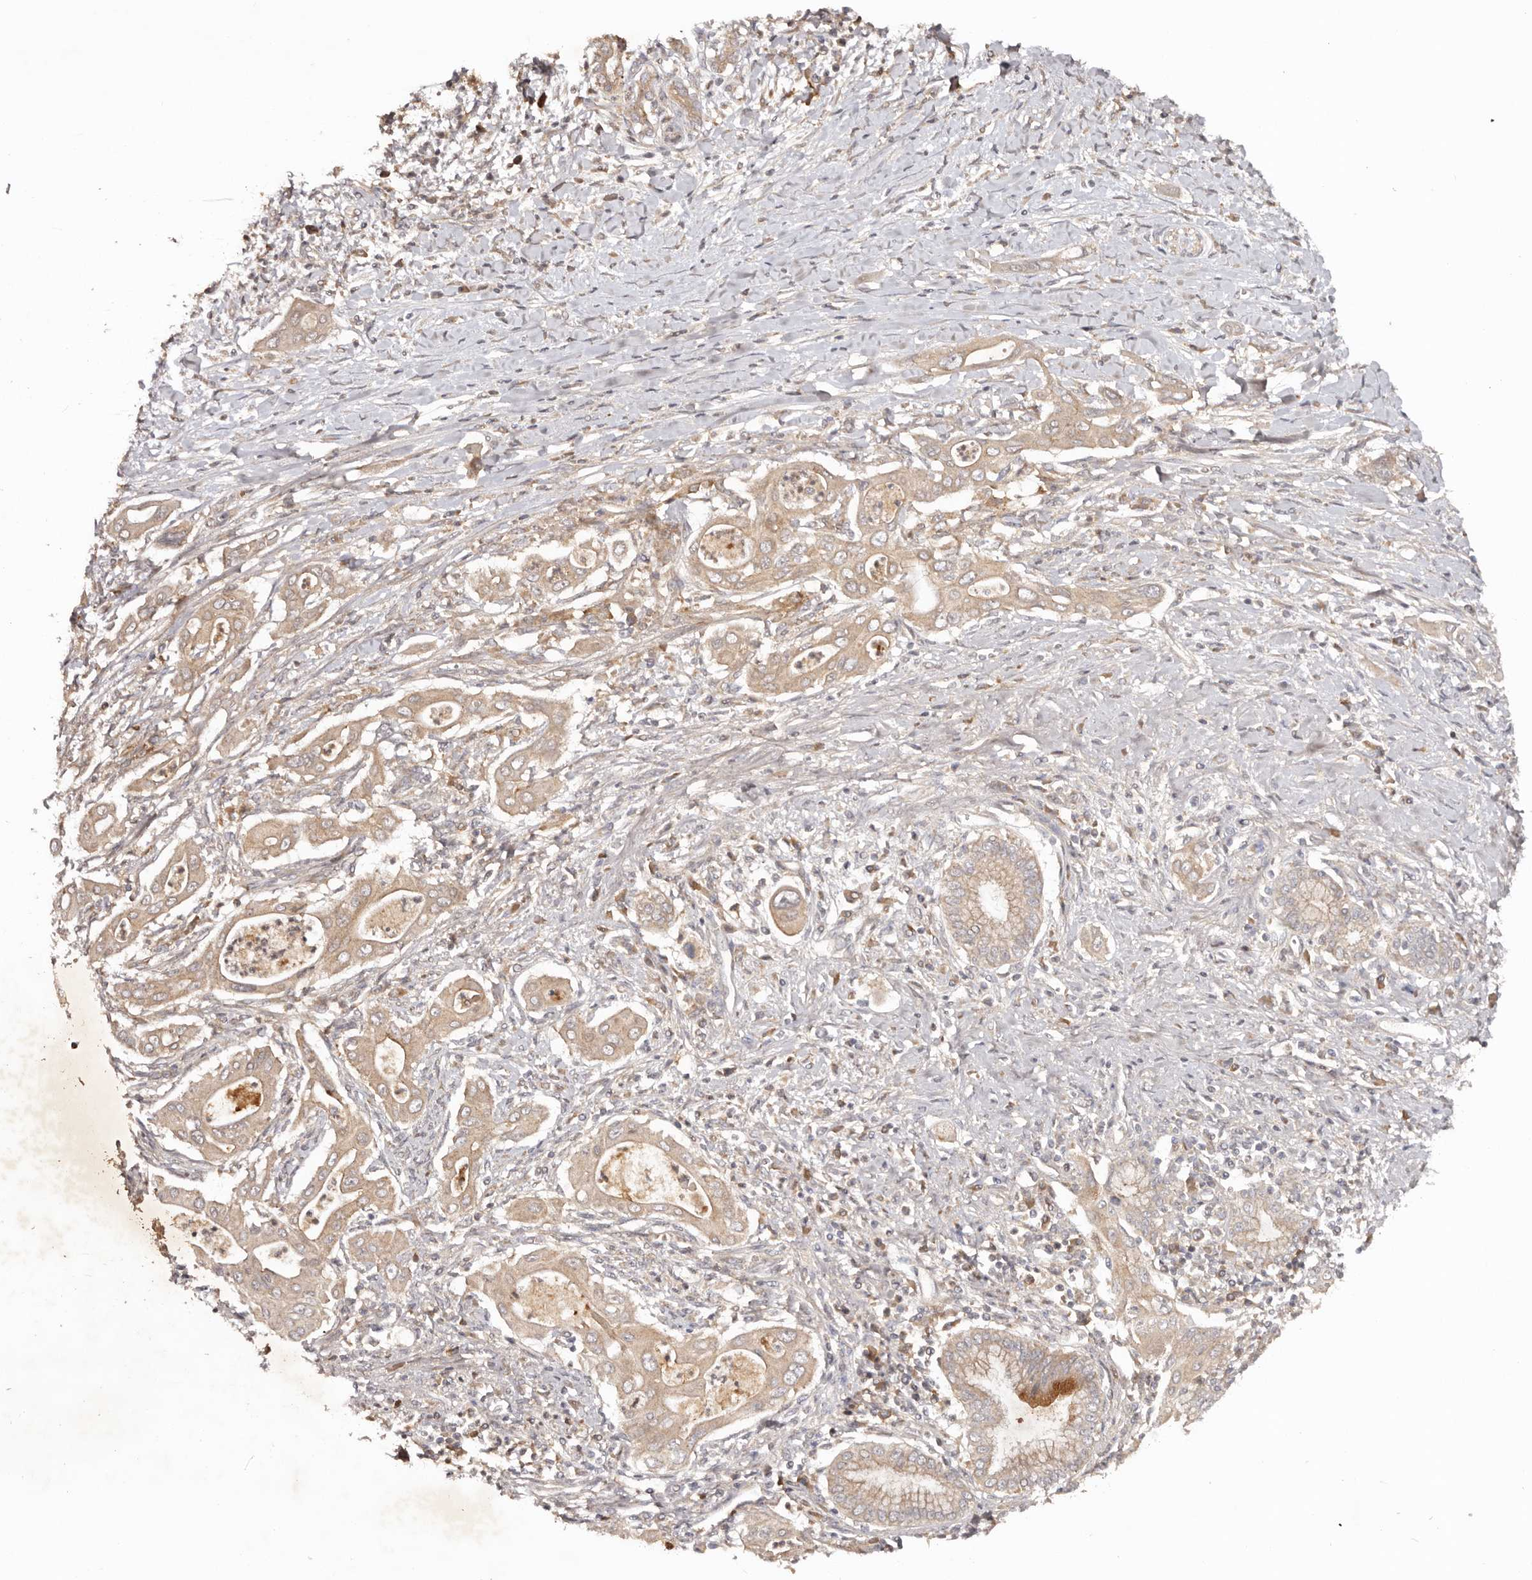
{"staining": {"intensity": "weak", "quantity": ">75%", "location": "cytoplasmic/membranous"}, "tissue": "pancreatic cancer", "cell_type": "Tumor cells", "image_type": "cancer", "snomed": [{"axis": "morphology", "description": "Adenocarcinoma, NOS"}, {"axis": "topography", "description": "Pancreas"}], "caption": "Weak cytoplasmic/membranous protein expression is appreciated in approximately >75% of tumor cells in pancreatic cancer (adenocarcinoma).", "gene": "PKIB", "patient": {"sex": "male", "age": 58}}